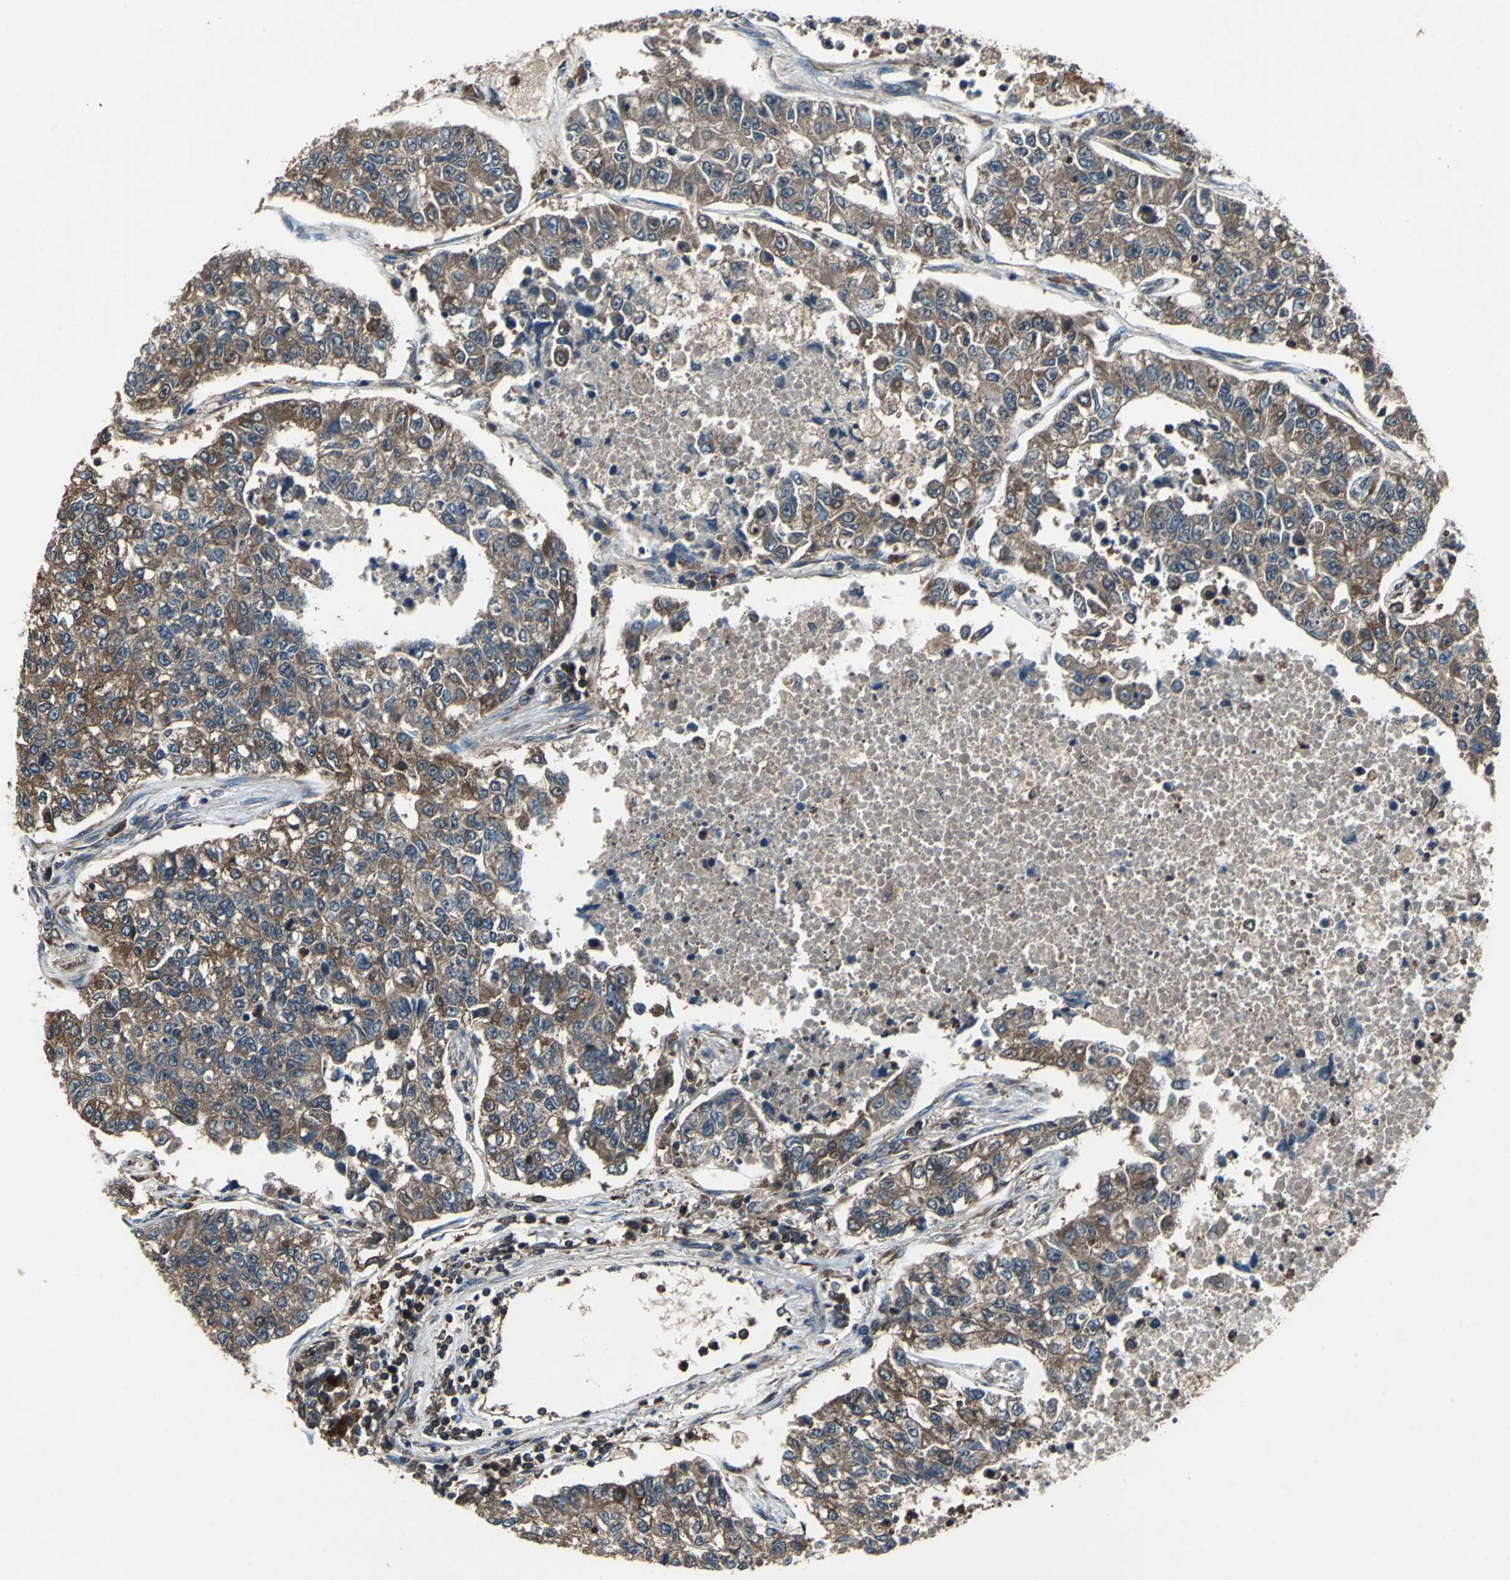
{"staining": {"intensity": "strong", "quantity": ">75%", "location": "cytoplasmic/membranous"}, "tissue": "lung cancer", "cell_type": "Tumor cells", "image_type": "cancer", "snomed": [{"axis": "morphology", "description": "Adenocarcinoma, NOS"}, {"axis": "topography", "description": "Lung"}], "caption": "IHC (DAB) staining of lung cancer displays strong cytoplasmic/membranous protein staining in approximately >75% of tumor cells. (Brightfield microscopy of DAB IHC at high magnification).", "gene": "CAPN1", "patient": {"sex": "male", "age": 49}}